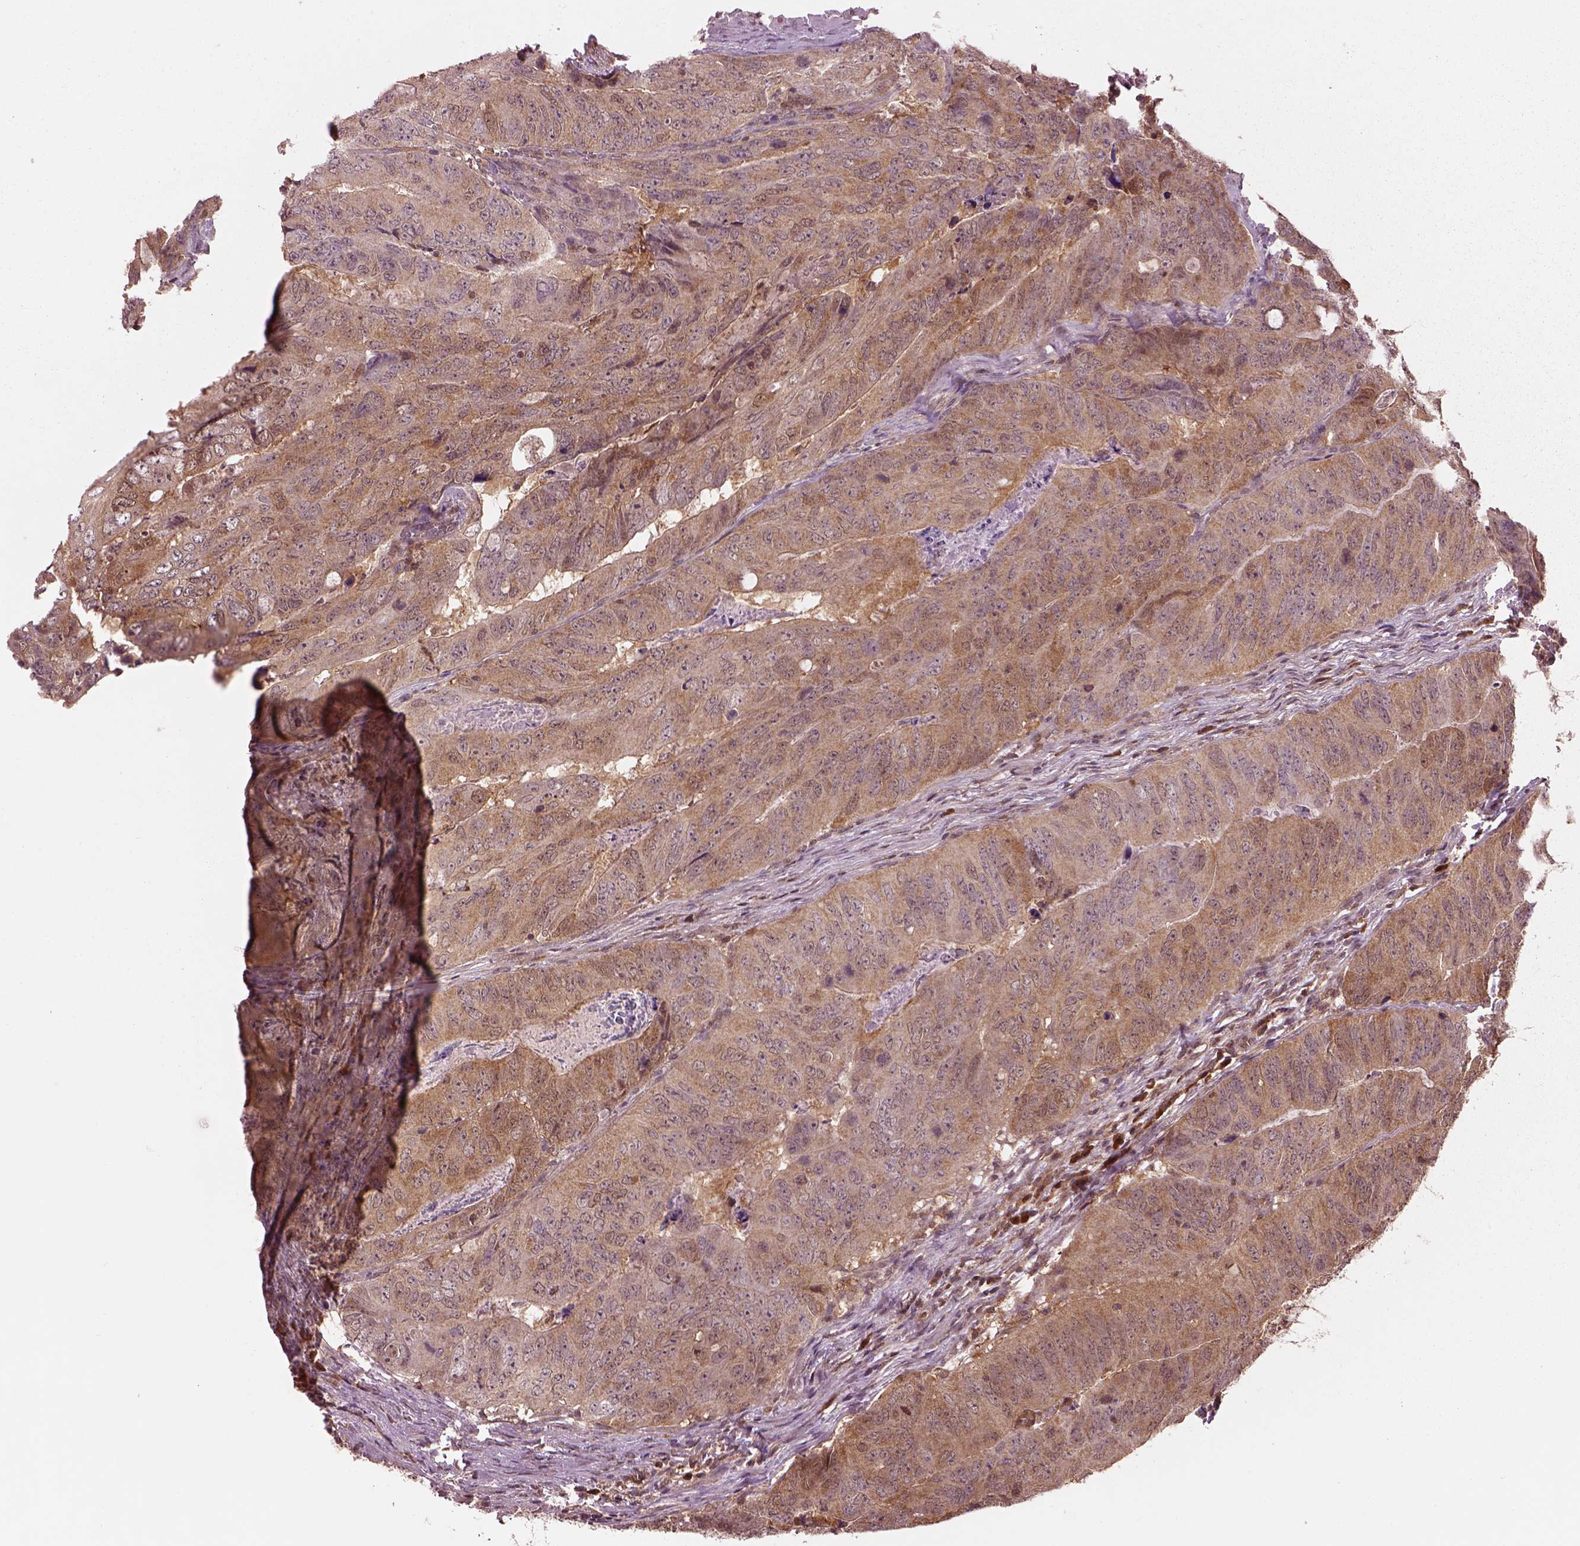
{"staining": {"intensity": "moderate", "quantity": ">75%", "location": "cytoplasmic/membranous"}, "tissue": "colorectal cancer", "cell_type": "Tumor cells", "image_type": "cancer", "snomed": [{"axis": "morphology", "description": "Adenocarcinoma, NOS"}, {"axis": "topography", "description": "Colon"}], "caption": "Protein staining displays moderate cytoplasmic/membranous positivity in approximately >75% of tumor cells in colorectal cancer (adenocarcinoma). (brown staining indicates protein expression, while blue staining denotes nuclei).", "gene": "MDP1", "patient": {"sex": "male", "age": 79}}